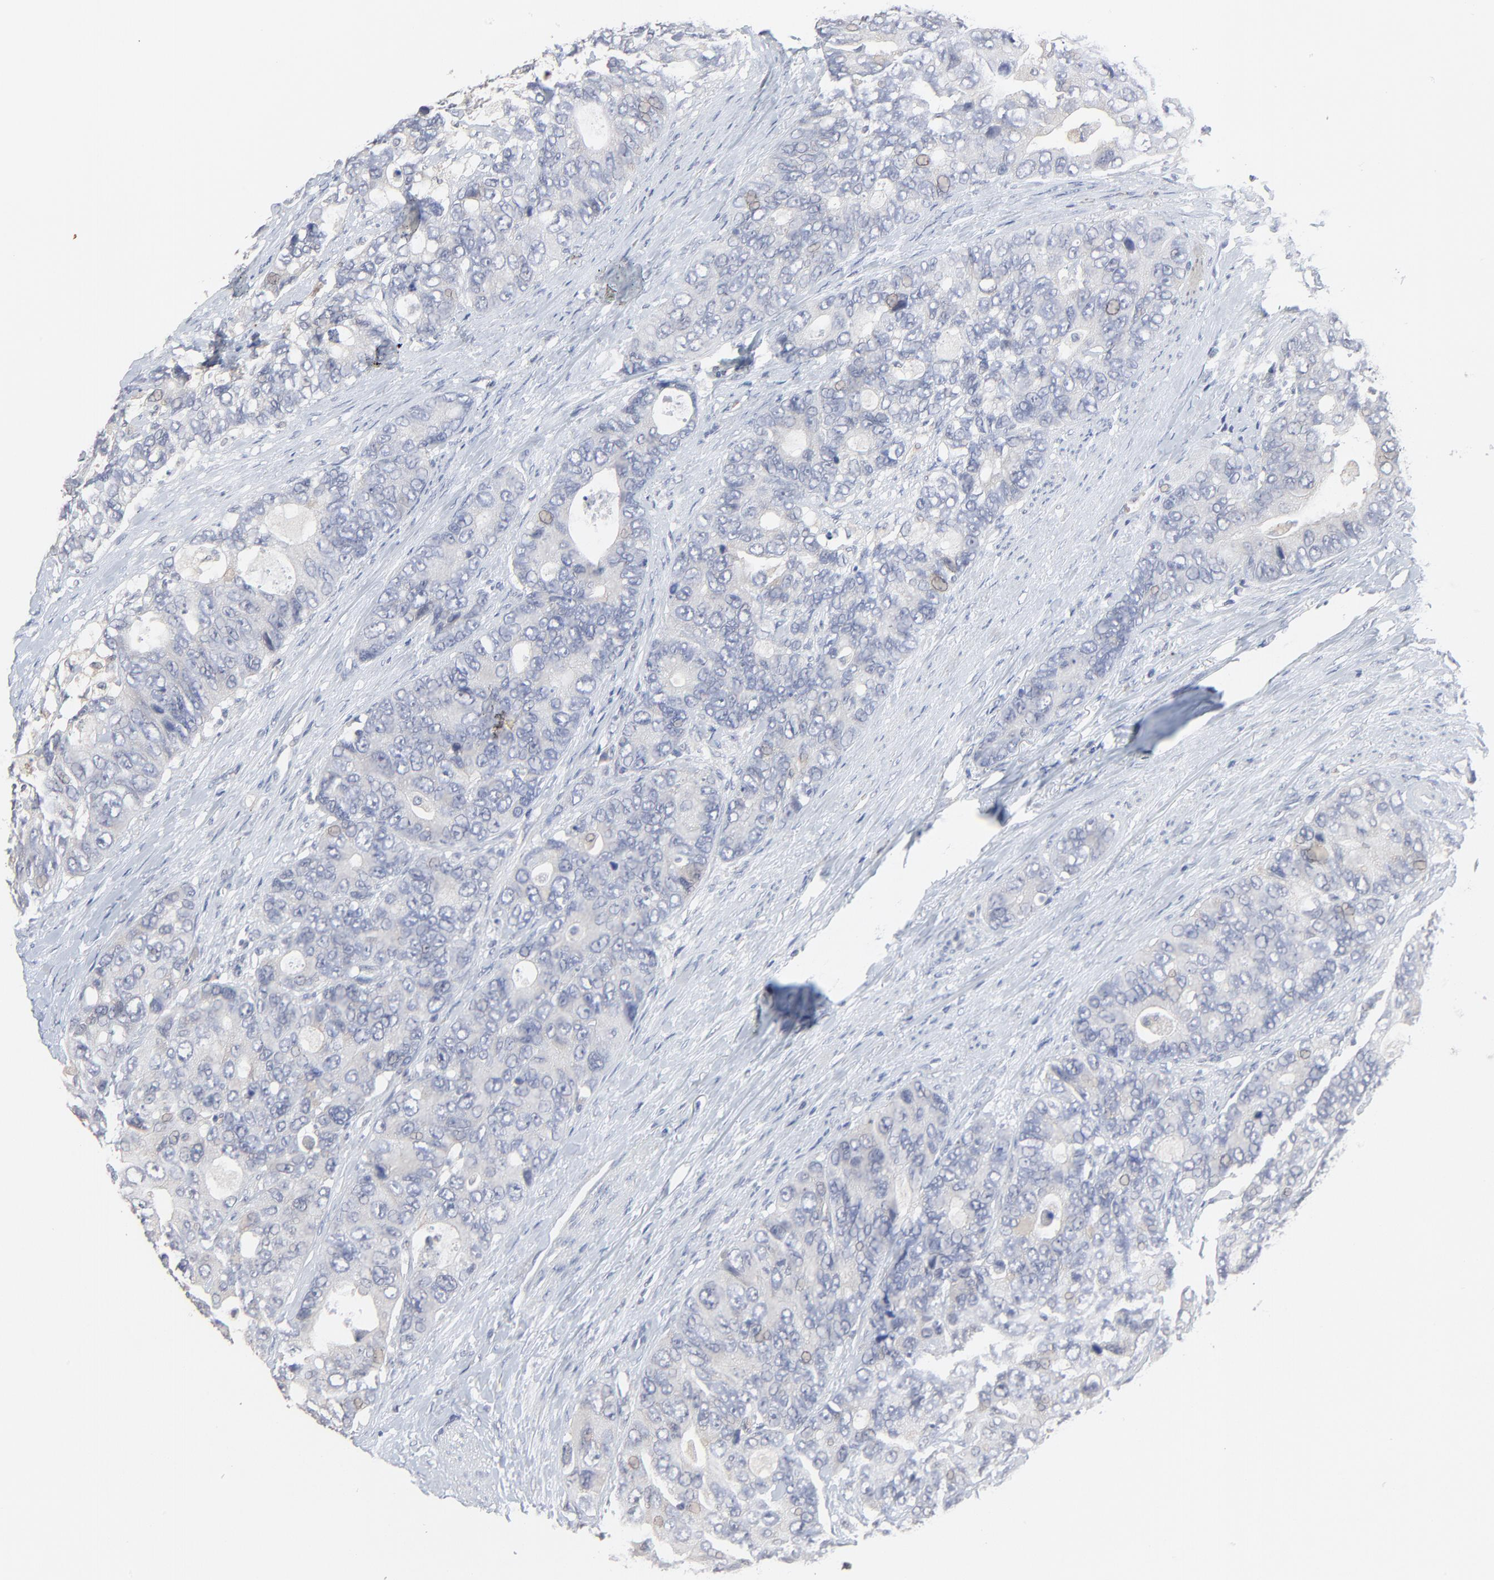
{"staining": {"intensity": "negative", "quantity": "none", "location": "none"}, "tissue": "colorectal cancer", "cell_type": "Tumor cells", "image_type": "cancer", "snomed": [{"axis": "morphology", "description": "Adenocarcinoma, NOS"}, {"axis": "topography", "description": "Rectum"}], "caption": "A micrograph of human colorectal adenocarcinoma is negative for staining in tumor cells.", "gene": "FANCB", "patient": {"sex": "female", "age": 67}}